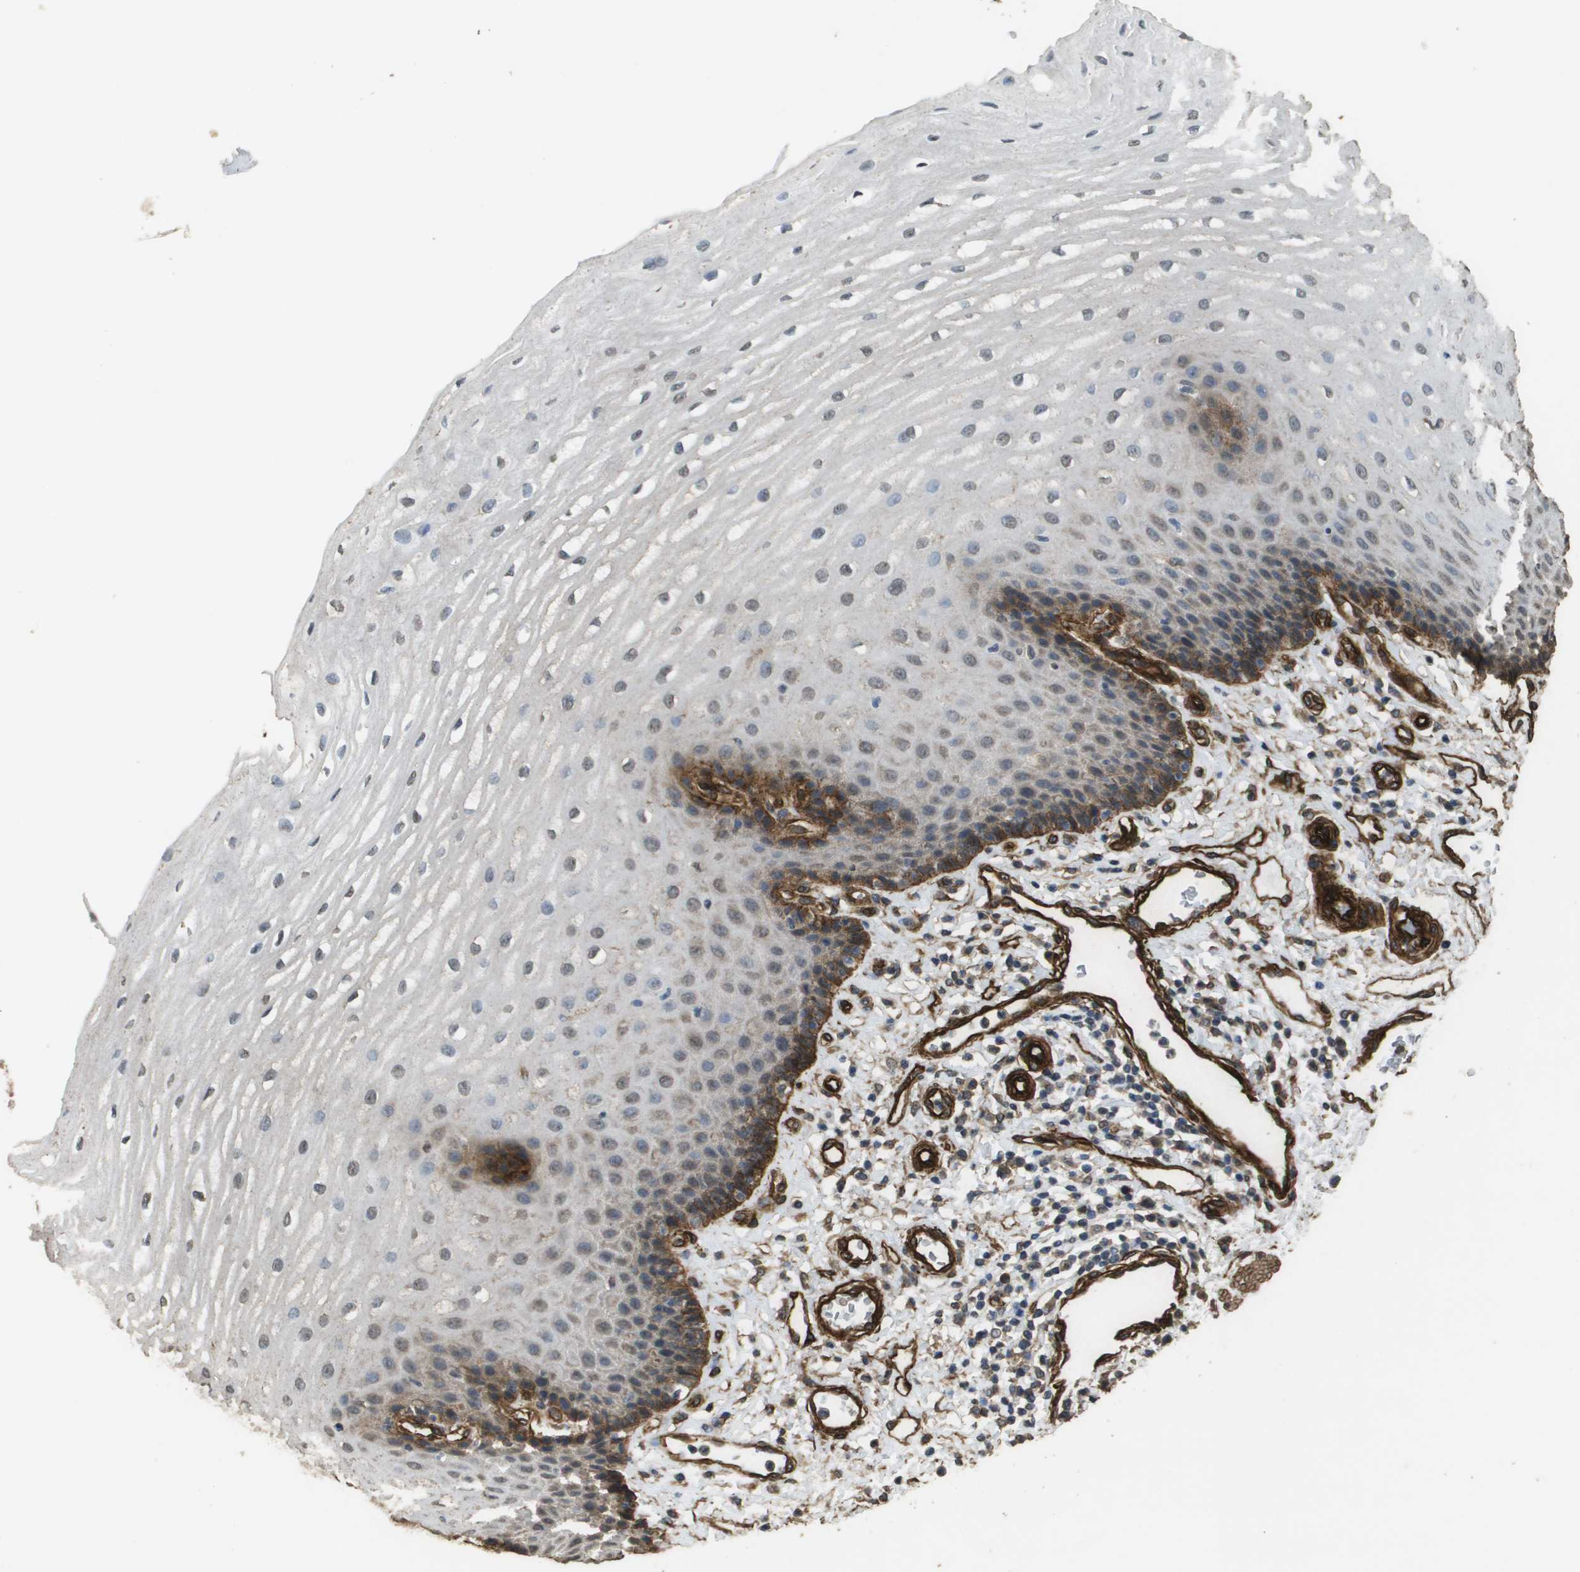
{"staining": {"intensity": "moderate", "quantity": "<25%", "location": "cytoplasmic/membranous"}, "tissue": "esophagus", "cell_type": "Squamous epithelial cells", "image_type": "normal", "snomed": [{"axis": "morphology", "description": "Normal tissue, NOS"}, {"axis": "topography", "description": "Esophagus"}], "caption": "Esophagus stained for a protein reveals moderate cytoplasmic/membranous positivity in squamous epithelial cells. (DAB IHC, brown staining for protein, blue staining for nuclei).", "gene": "AAMP", "patient": {"sex": "male", "age": 54}}